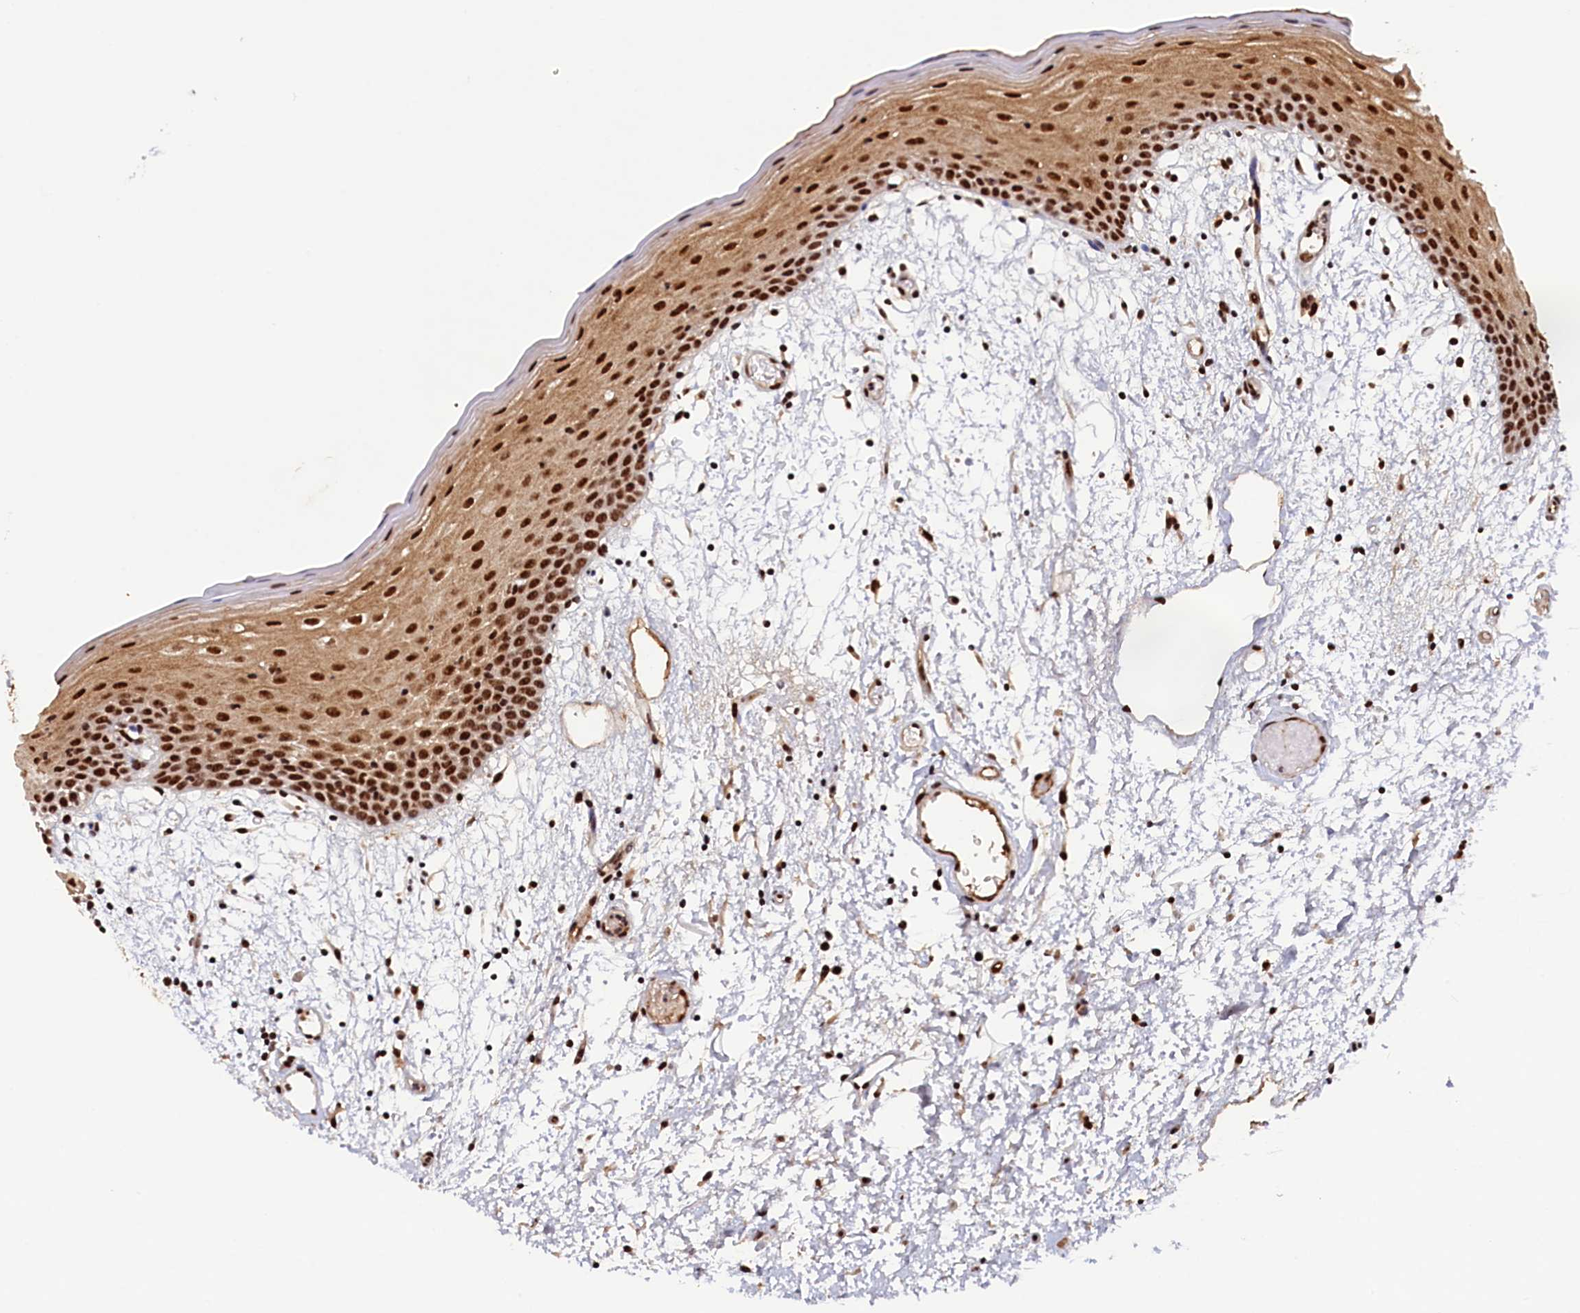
{"staining": {"intensity": "strong", "quantity": ">75%", "location": "cytoplasmic/membranous,nuclear"}, "tissue": "oral mucosa", "cell_type": "Squamous epithelial cells", "image_type": "normal", "snomed": [{"axis": "morphology", "description": "Normal tissue, NOS"}, {"axis": "topography", "description": "Skeletal muscle"}, {"axis": "topography", "description": "Oral tissue"}, {"axis": "topography", "description": "Salivary gland"}, {"axis": "topography", "description": "Peripheral nerve tissue"}], "caption": "IHC histopathology image of unremarkable oral mucosa: oral mucosa stained using immunohistochemistry reveals high levels of strong protein expression localized specifically in the cytoplasmic/membranous,nuclear of squamous epithelial cells, appearing as a cytoplasmic/membranous,nuclear brown color.", "gene": "ZC3H18", "patient": {"sex": "male", "age": 54}}